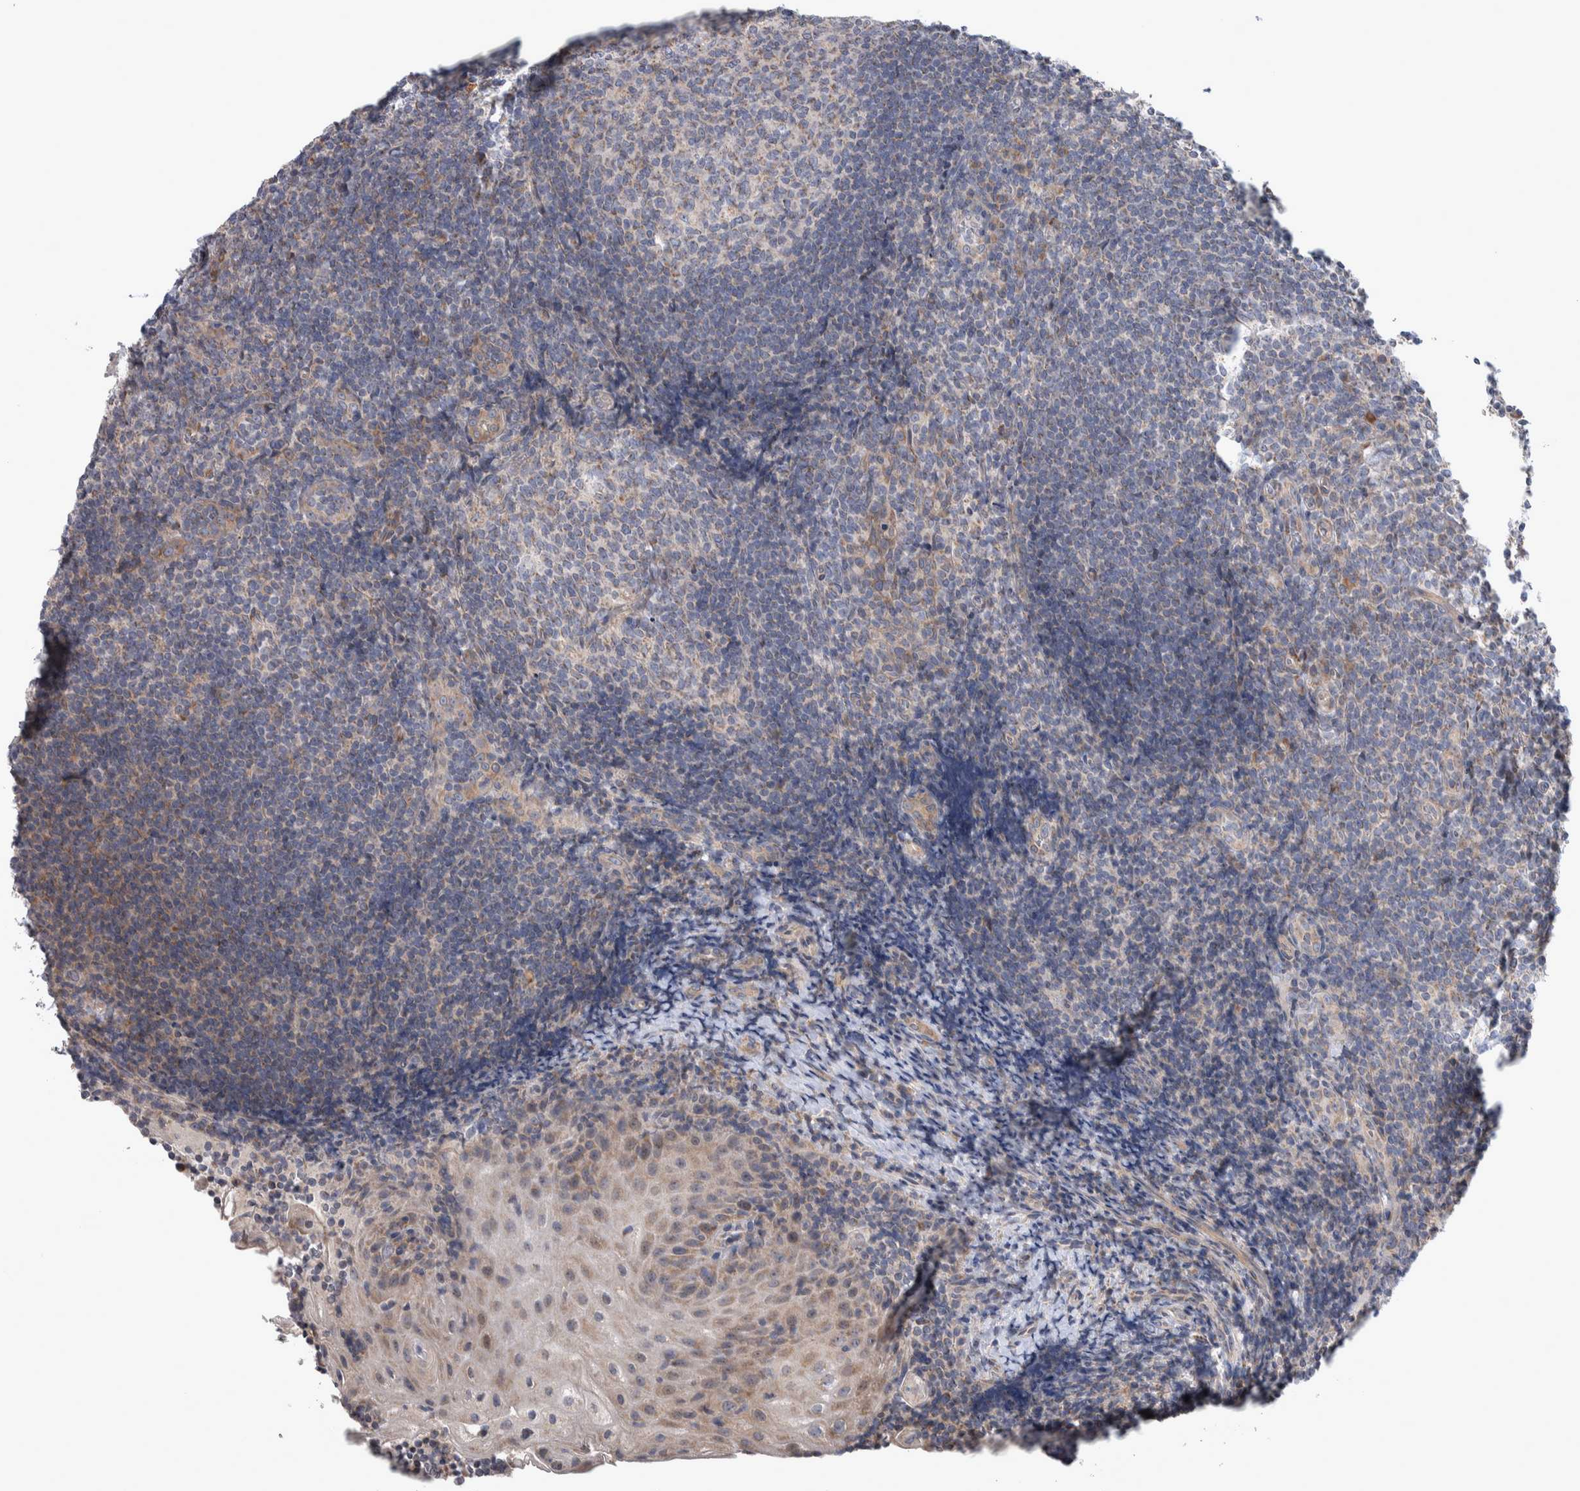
{"staining": {"intensity": "weak", "quantity": "<25%", "location": "cytoplasmic/membranous"}, "tissue": "tonsil", "cell_type": "Germinal center cells", "image_type": "normal", "snomed": [{"axis": "morphology", "description": "Normal tissue, NOS"}, {"axis": "topography", "description": "Tonsil"}], "caption": "The immunohistochemistry image has no significant expression in germinal center cells of tonsil. Nuclei are stained in blue.", "gene": "SCO1", "patient": {"sex": "male", "age": 37}}